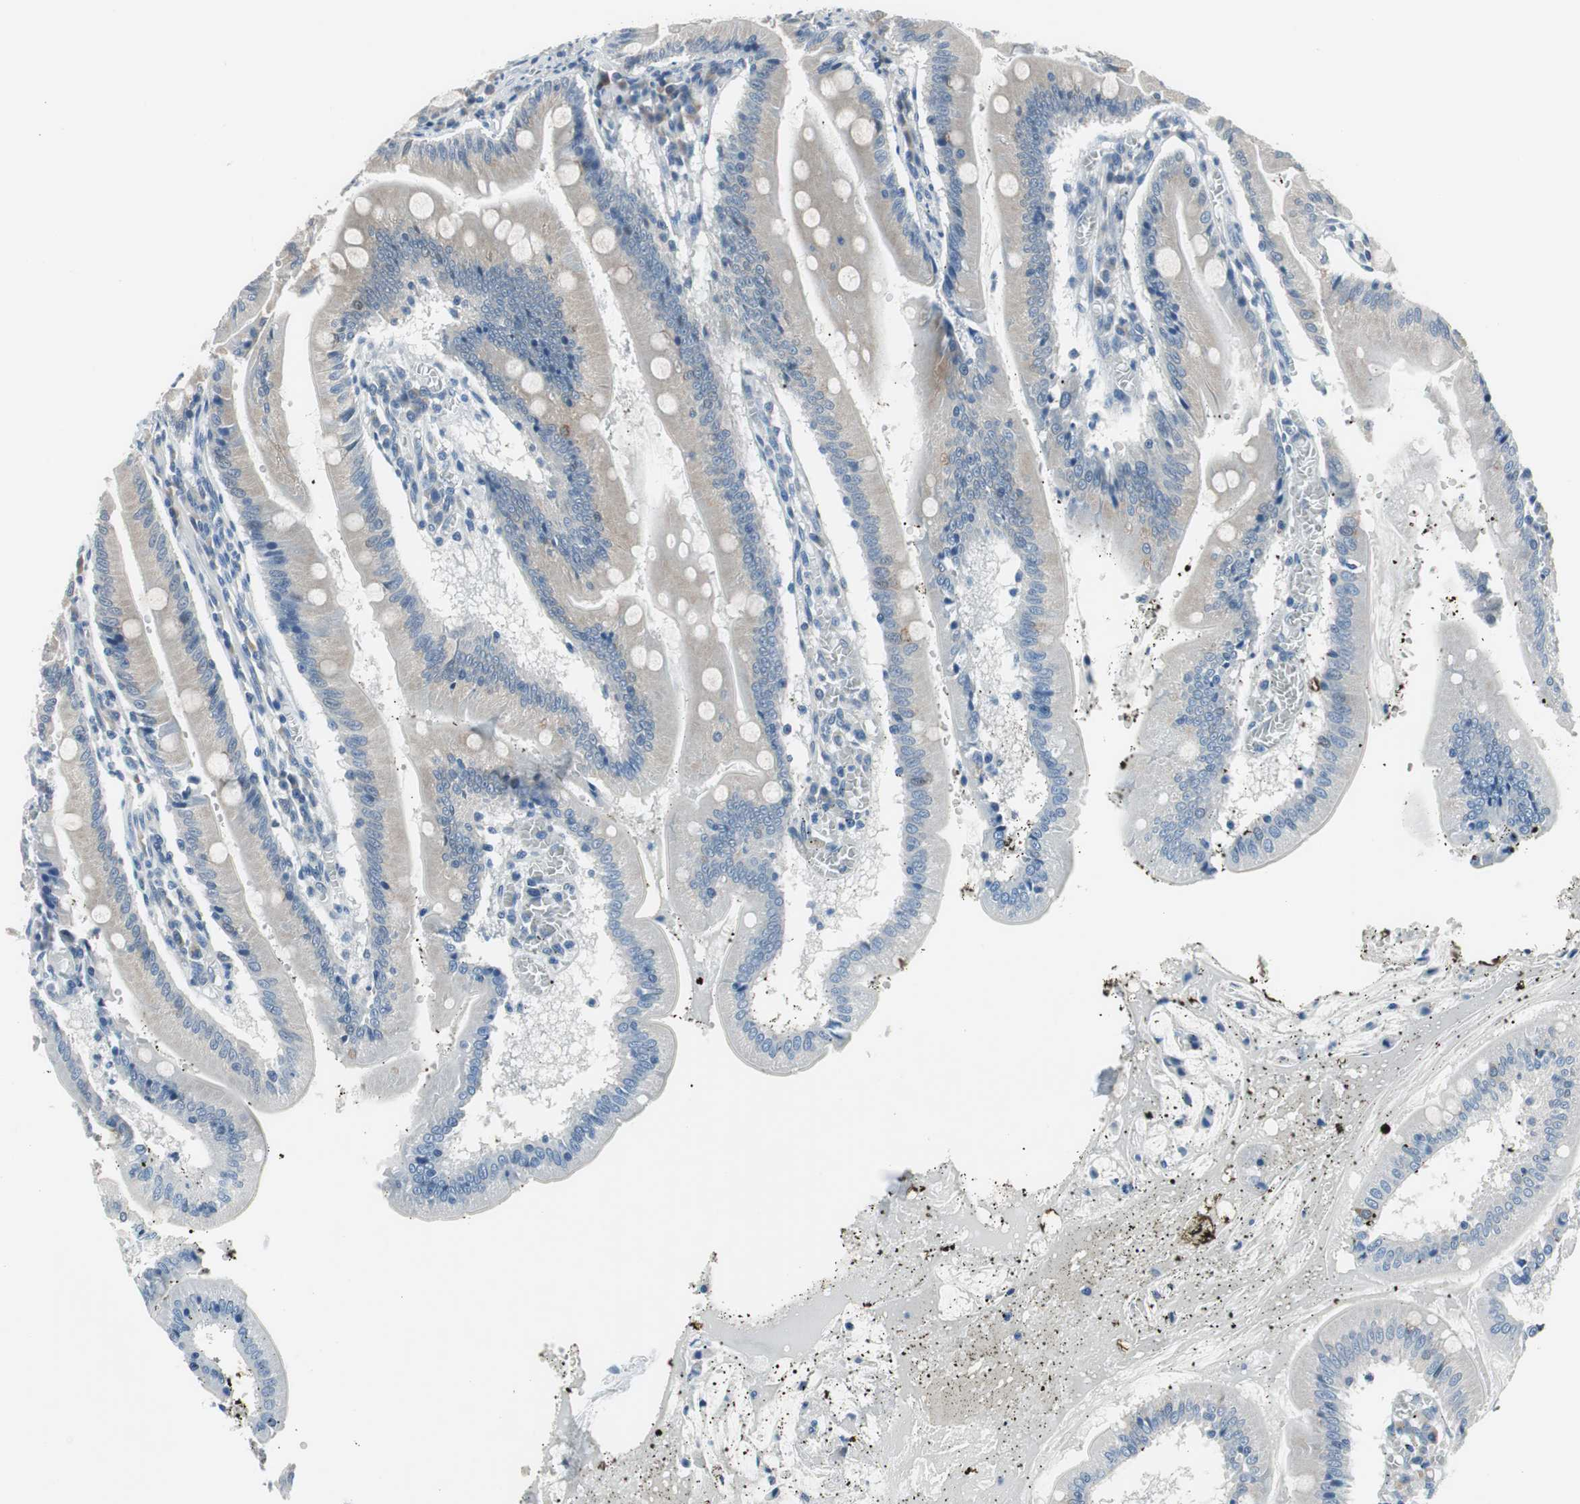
{"staining": {"intensity": "moderate", "quantity": ">75%", "location": "cytoplasmic/membranous"}, "tissue": "small intestine", "cell_type": "Glandular cells", "image_type": "normal", "snomed": [{"axis": "morphology", "description": "Normal tissue, NOS"}, {"axis": "topography", "description": "Small intestine"}], "caption": "DAB immunohistochemical staining of normal human small intestine displays moderate cytoplasmic/membranous protein staining in about >75% of glandular cells. Nuclei are stained in blue.", "gene": "PLAA", "patient": {"sex": "male", "age": 71}}